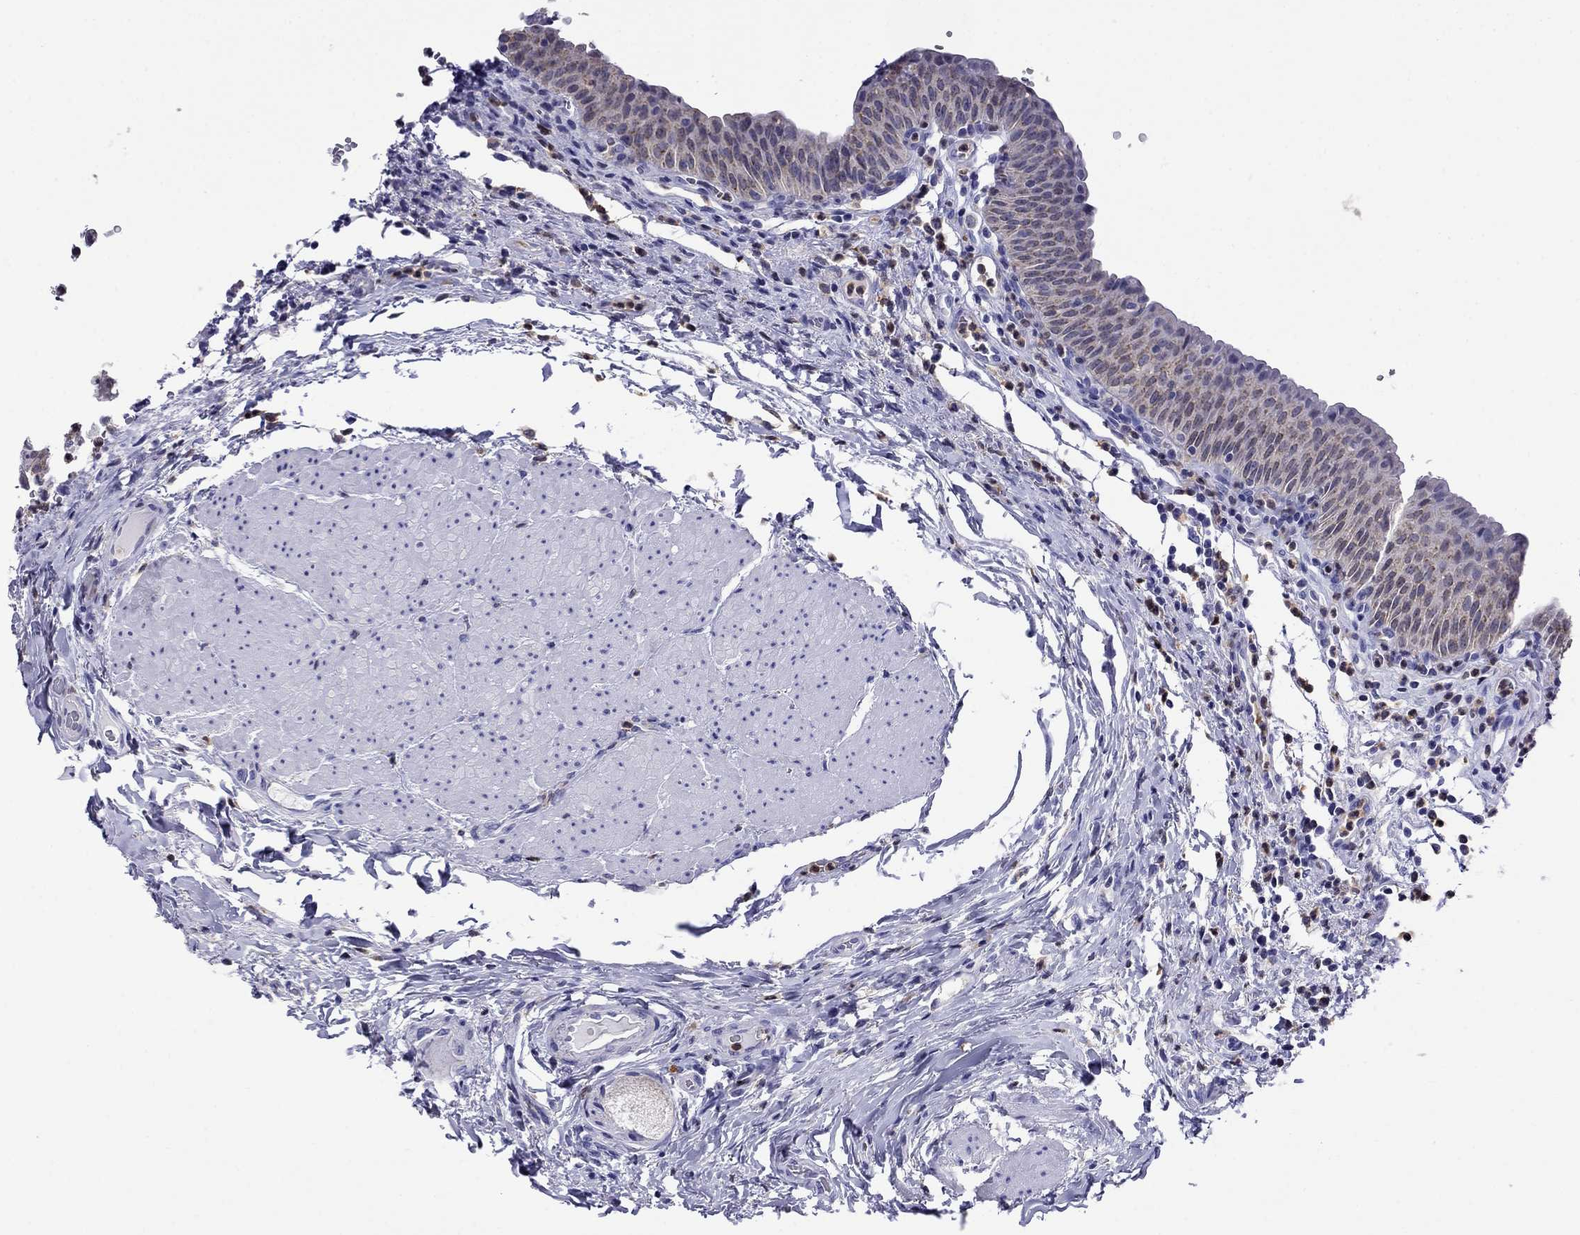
{"staining": {"intensity": "weak", "quantity": "25%-75%", "location": "cytoplasmic/membranous"}, "tissue": "urinary bladder", "cell_type": "Urothelial cells", "image_type": "normal", "snomed": [{"axis": "morphology", "description": "Normal tissue, NOS"}, {"axis": "topography", "description": "Urinary bladder"}], "caption": "An image of urinary bladder stained for a protein displays weak cytoplasmic/membranous brown staining in urothelial cells. The staining was performed using DAB (3,3'-diaminobenzidine) to visualize the protein expression in brown, while the nuclei were stained in blue with hematoxylin (Magnification: 20x).", "gene": "SCG2", "patient": {"sex": "male", "age": 66}}